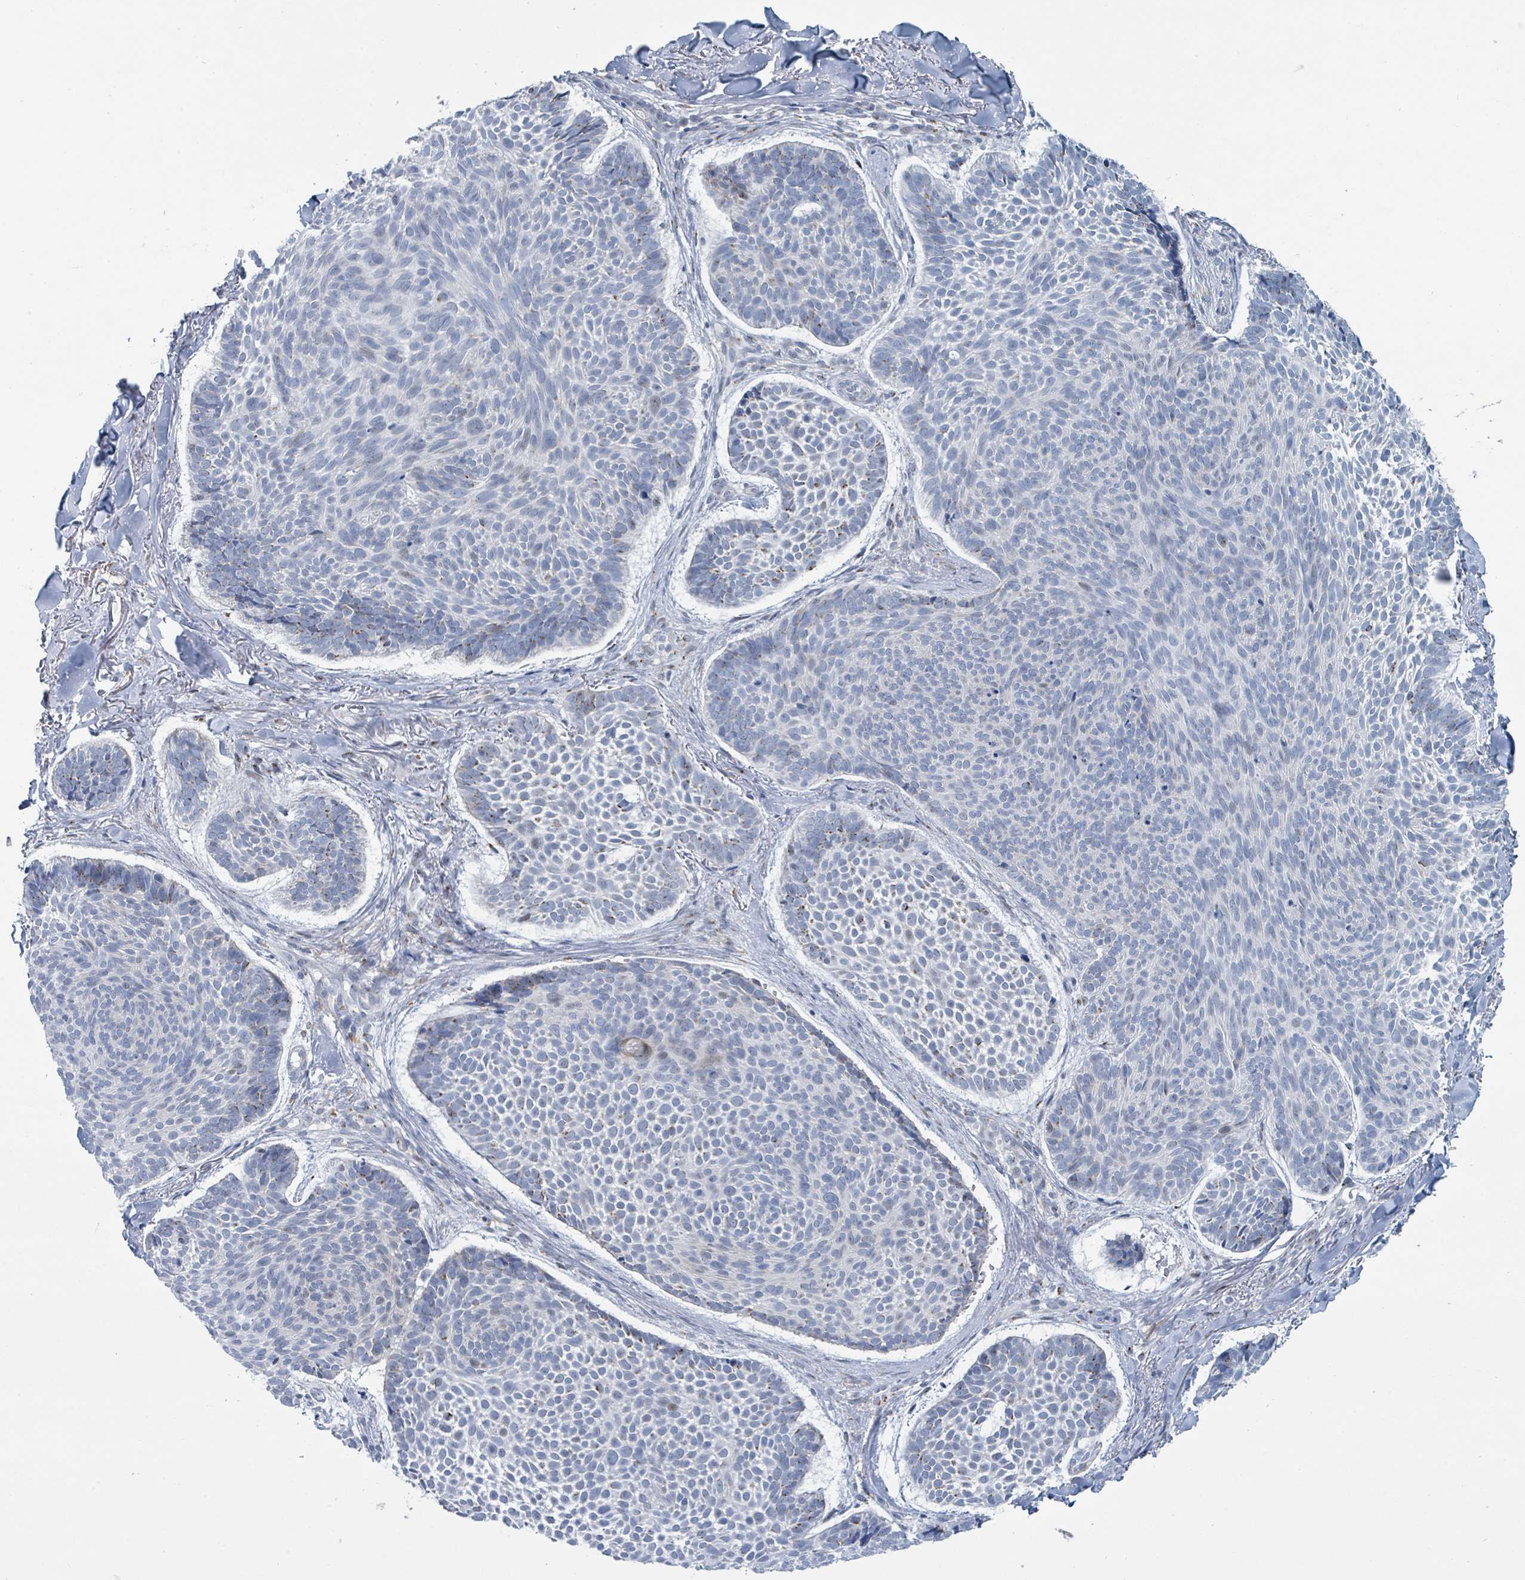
{"staining": {"intensity": "negative", "quantity": "none", "location": "none"}, "tissue": "skin cancer", "cell_type": "Tumor cells", "image_type": "cancer", "snomed": [{"axis": "morphology", "description": "Basal cell carcinoma"}, {"axis": "topography", "description": "Skin"}], "caption": "This histopathology image is of skin cancer stained with immunohistochemistry (IHC) to label a protein in brown with the nuclei are counter-stained blue. There is no expression in tumor cells.", "gene": "DCAF5", "patient": {"sex": "male", "age": 70}}